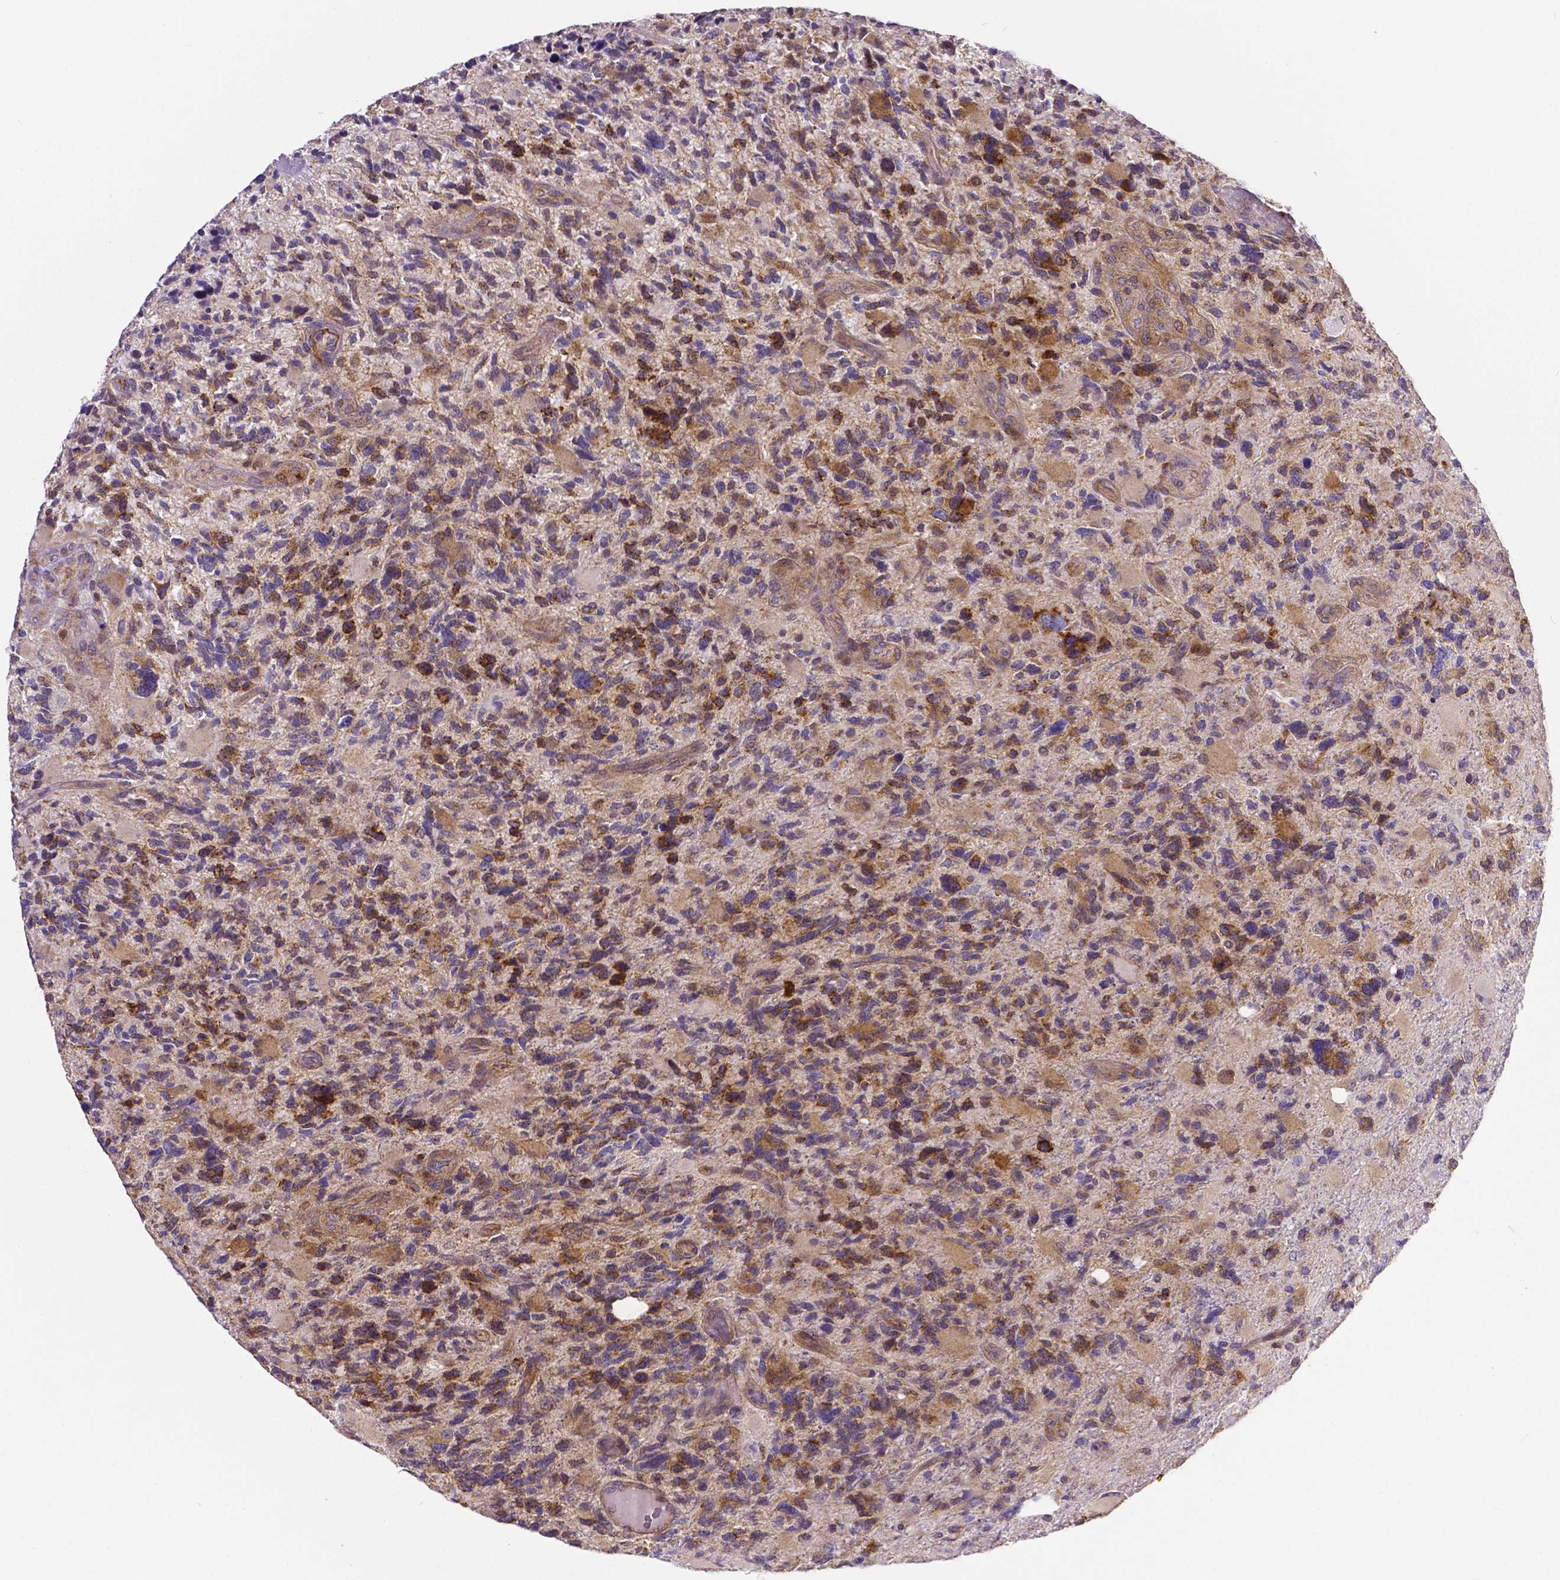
{"staining": {"intensity": "moderate", "quantity": ">75%", "location": "cytoplasmic/membranous"}, "tissue": "glioma", "cell_type": "Tumor cells", "image_type": "cancer", "snomed": [{"axis": "morphology", "description": "Glioma, malignant, High grade"}, {"axis": "topography", "description": "Brain"}], "caption": "Immunohistochemistry (IHC) histopathology image of neoplastic tissue: glioma stained using immunohistochemistry demonstrates medium levels of moderate protein expression localized specifically in the cytoplasmic/membranous of tumor cells, appearing as a cytoplasmic/membranous brown color.", "gene": "MCL1", "patient": {"sex": "female", "age": 71}}